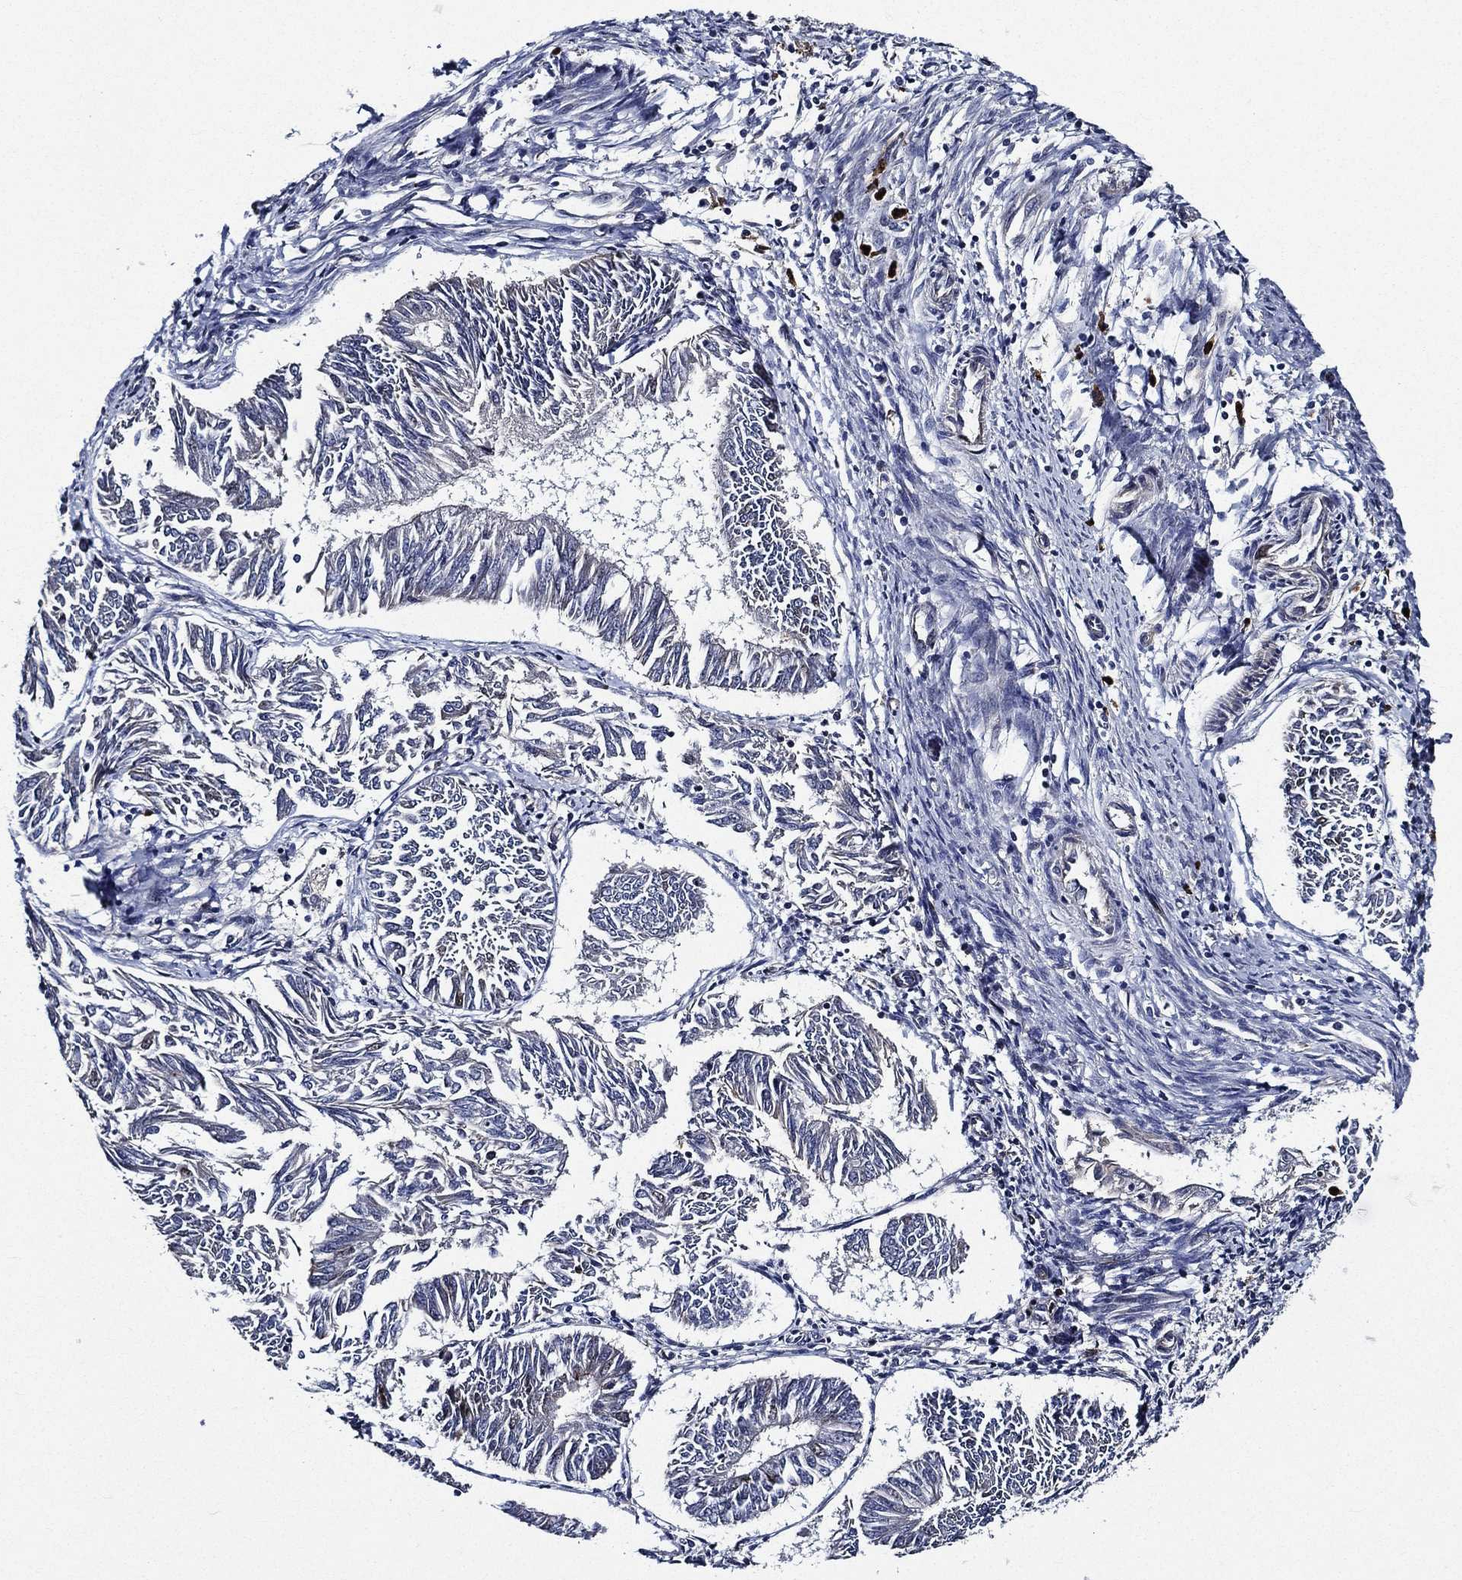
{"staining": {"intensity": "negative", "quantity": "none", "location": "none"}, "tissue": "endometrial cancer", "cell_type": "Tumor cells", "image_type": "cancer", "snomed": [{"axis": "morphology", "description": "Adenocarcinoma, NOS"}, {"axis": "topography", "description": "Endometrium"}], "caption": "An image of human endometrial cancer is negative for staining in tumor cells.", "gene": "KIF20B", "patient": {"sex": "female", "age": 58}}